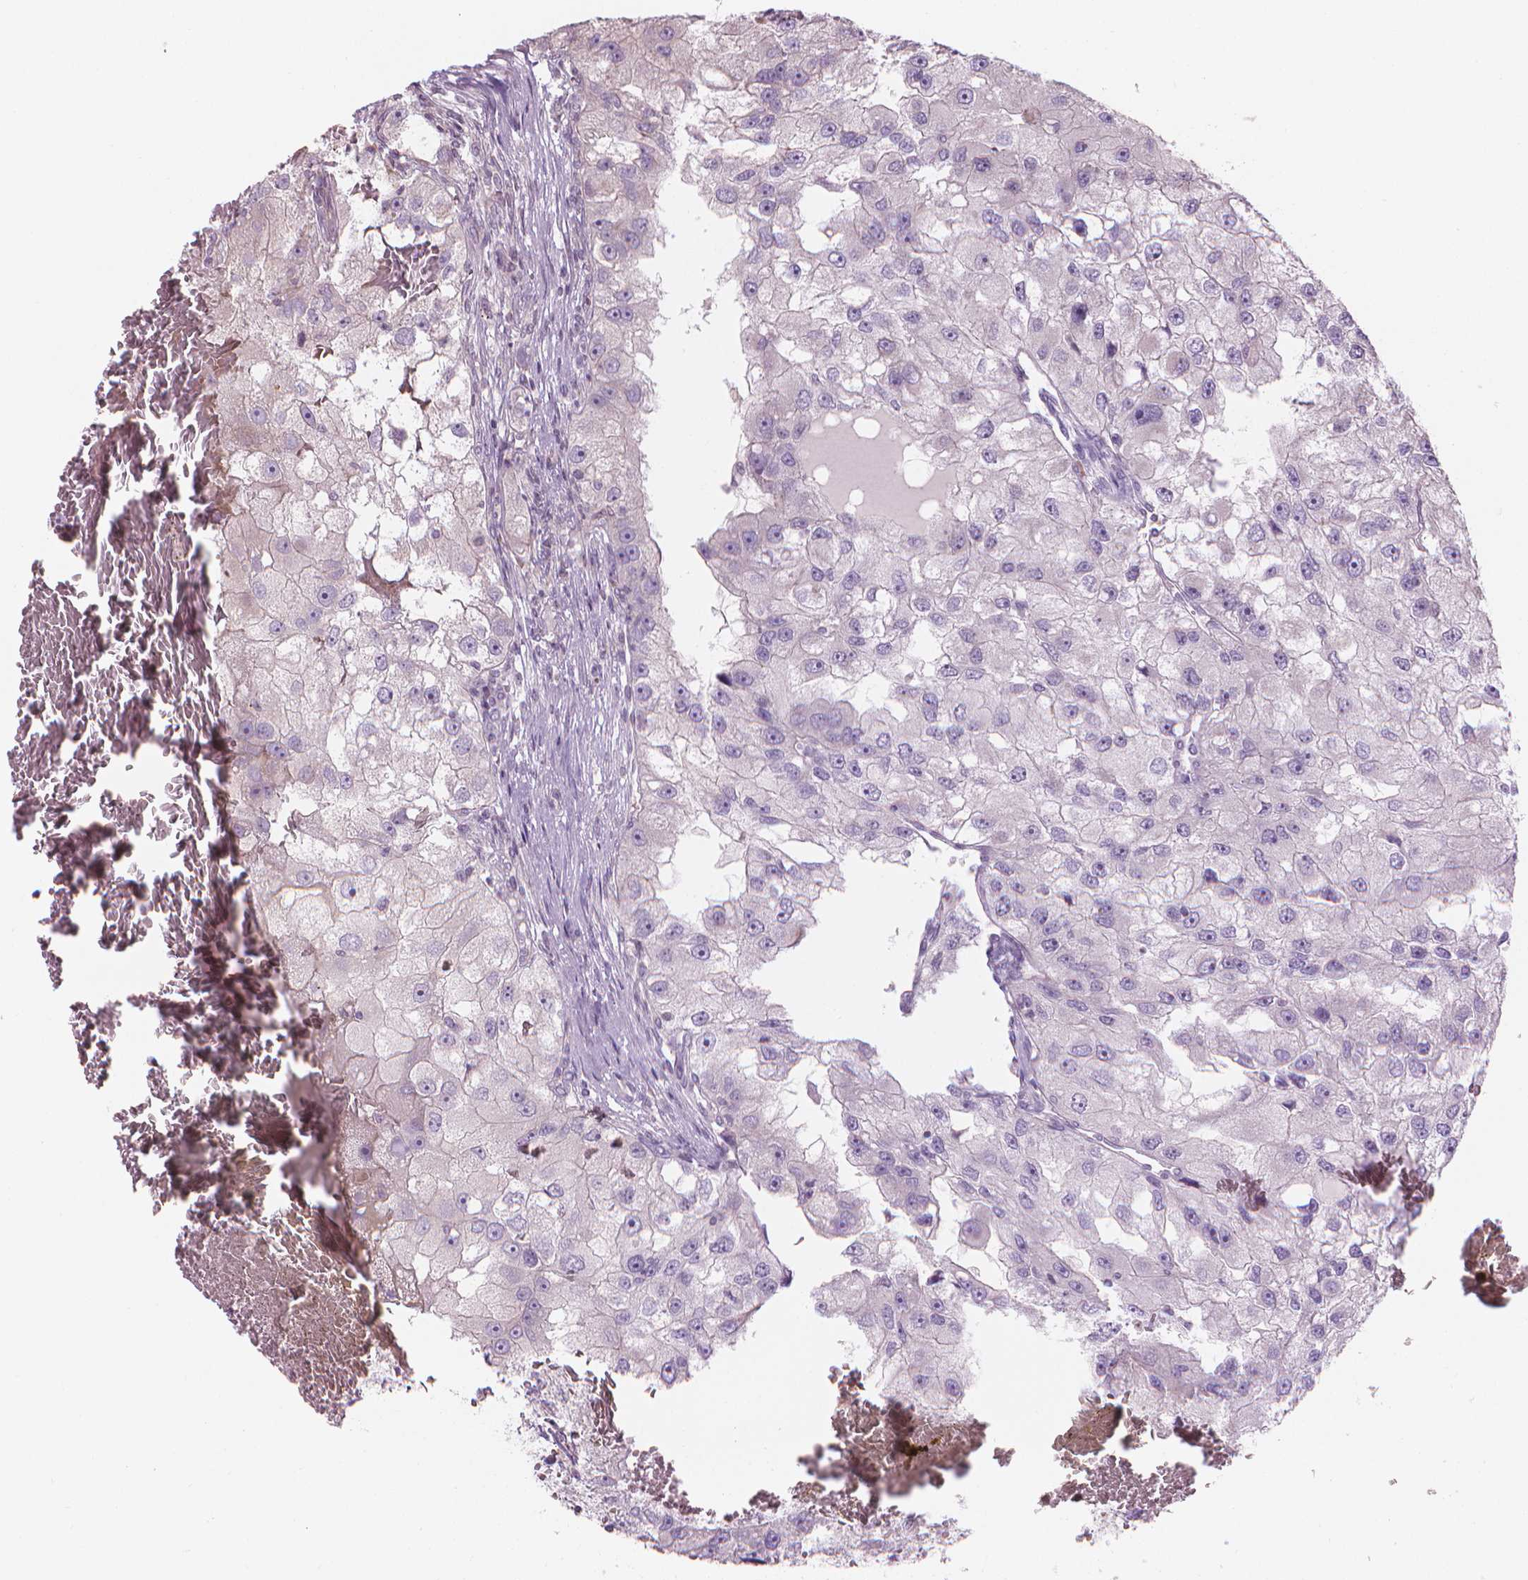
{"staining": {"intensity": "moderate", "quantity": "<25%", "location": "nuclear"}, "tissue": "renal cancer", "cell_type": "Tumor cells", "image_type": "cancer", "snomed": [{"axis": "morphology", "description": "Adenocarcinoma, NOS"}, {"axis": "topography", "description": "Kidney"}], "caption": "There is low levels of moderate nuclear positivity in tumor cells of renal adenocarcinoma, as demonstrated by immunohistochemical staining (brown color).", "gene": "IFFO1", "patient": {"sex": "male", "age": 63}}